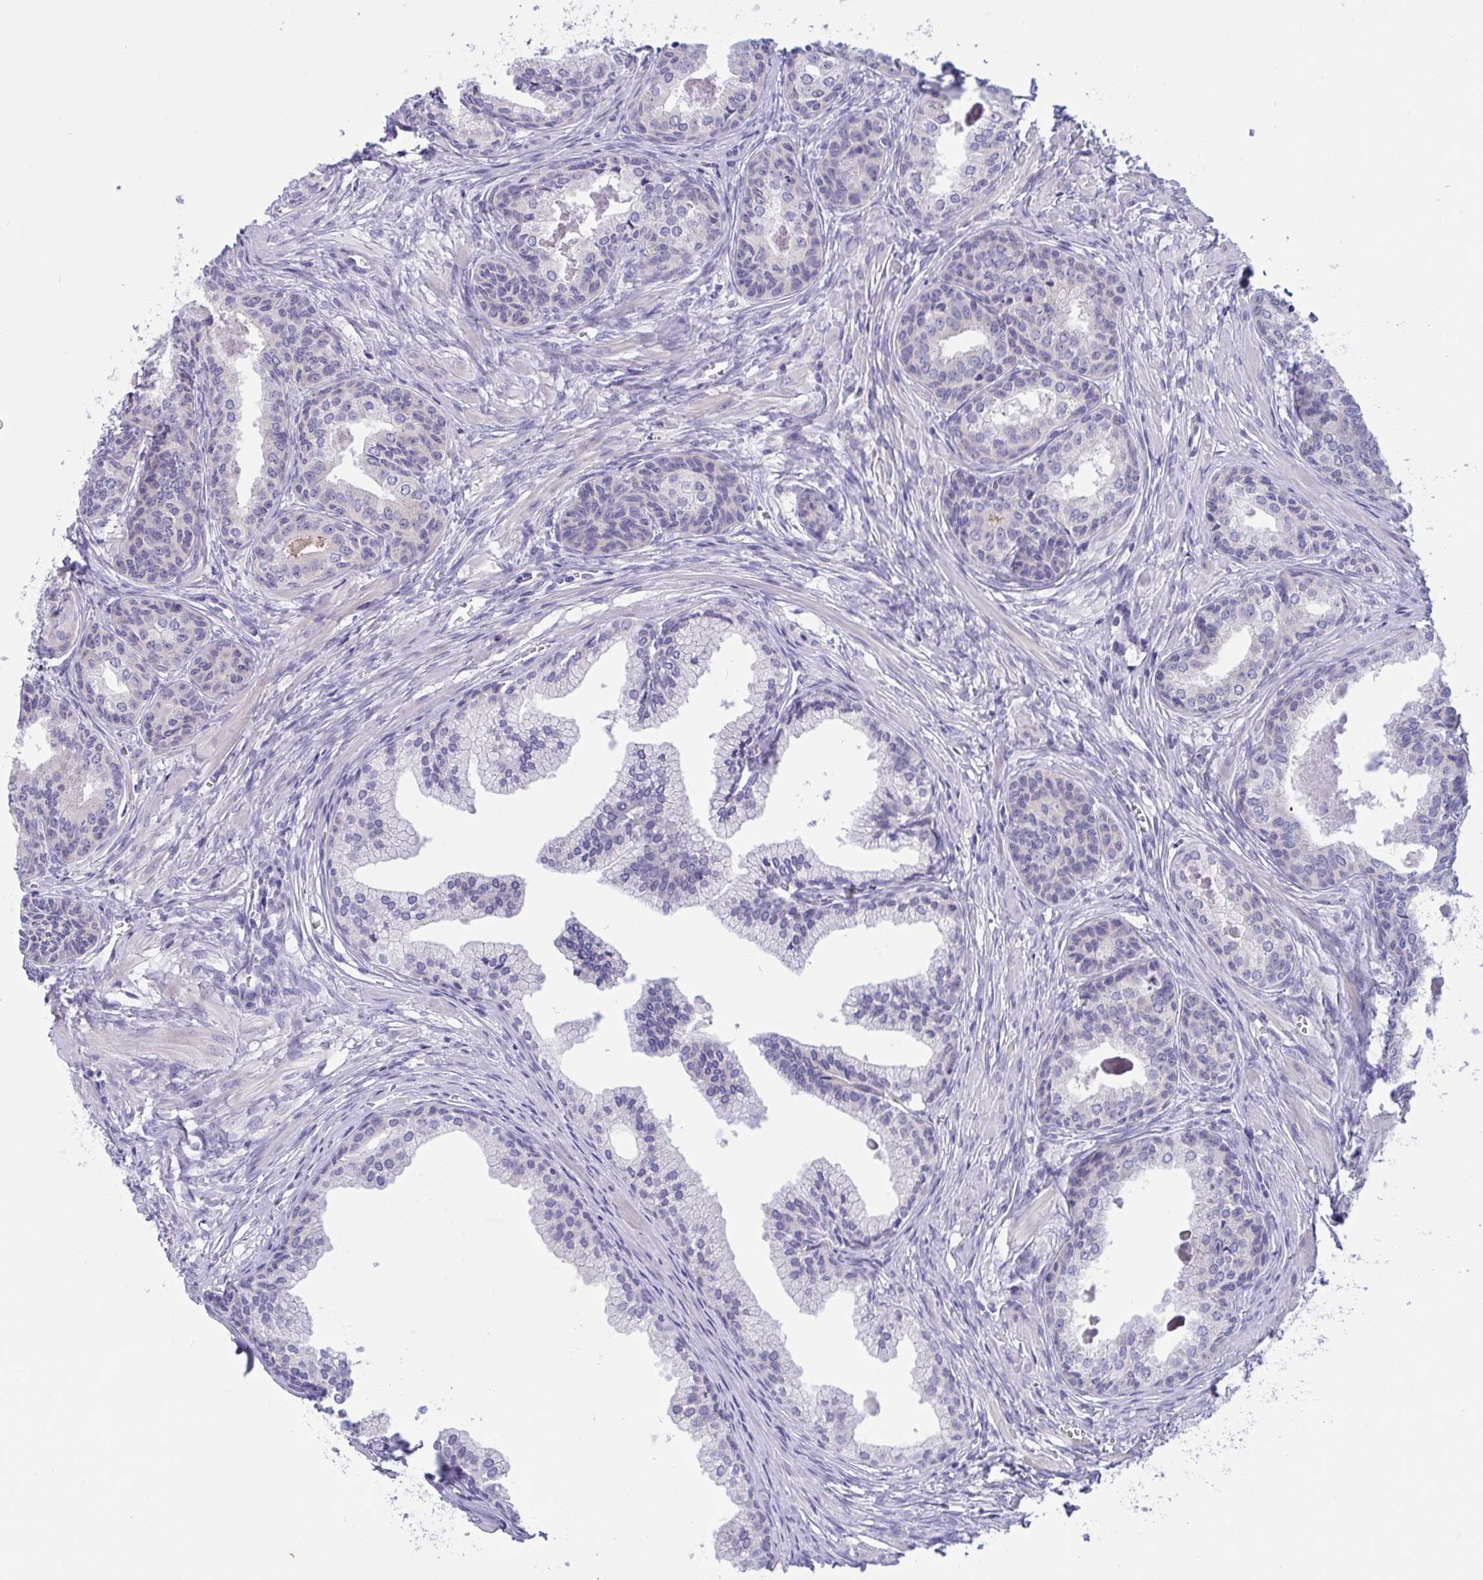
{"staining": {"intensity": "negative", "quantity": "none", "location": "none"}, "tissue": "prostate cancer", "cell_type": "Tumor cells", "image_type": "cancer", "snomed": [{"axis": "morphology", "description": "Adenocarcinoma, High grade"}, {"axis": "topography", "description": "Prostate"}], "caption": "Tumor cells show no significant staining in high-grade adenocarcinoma (prostate).", "gene": "OXLD1", "patient": {"sex": "male", "age": 68}}